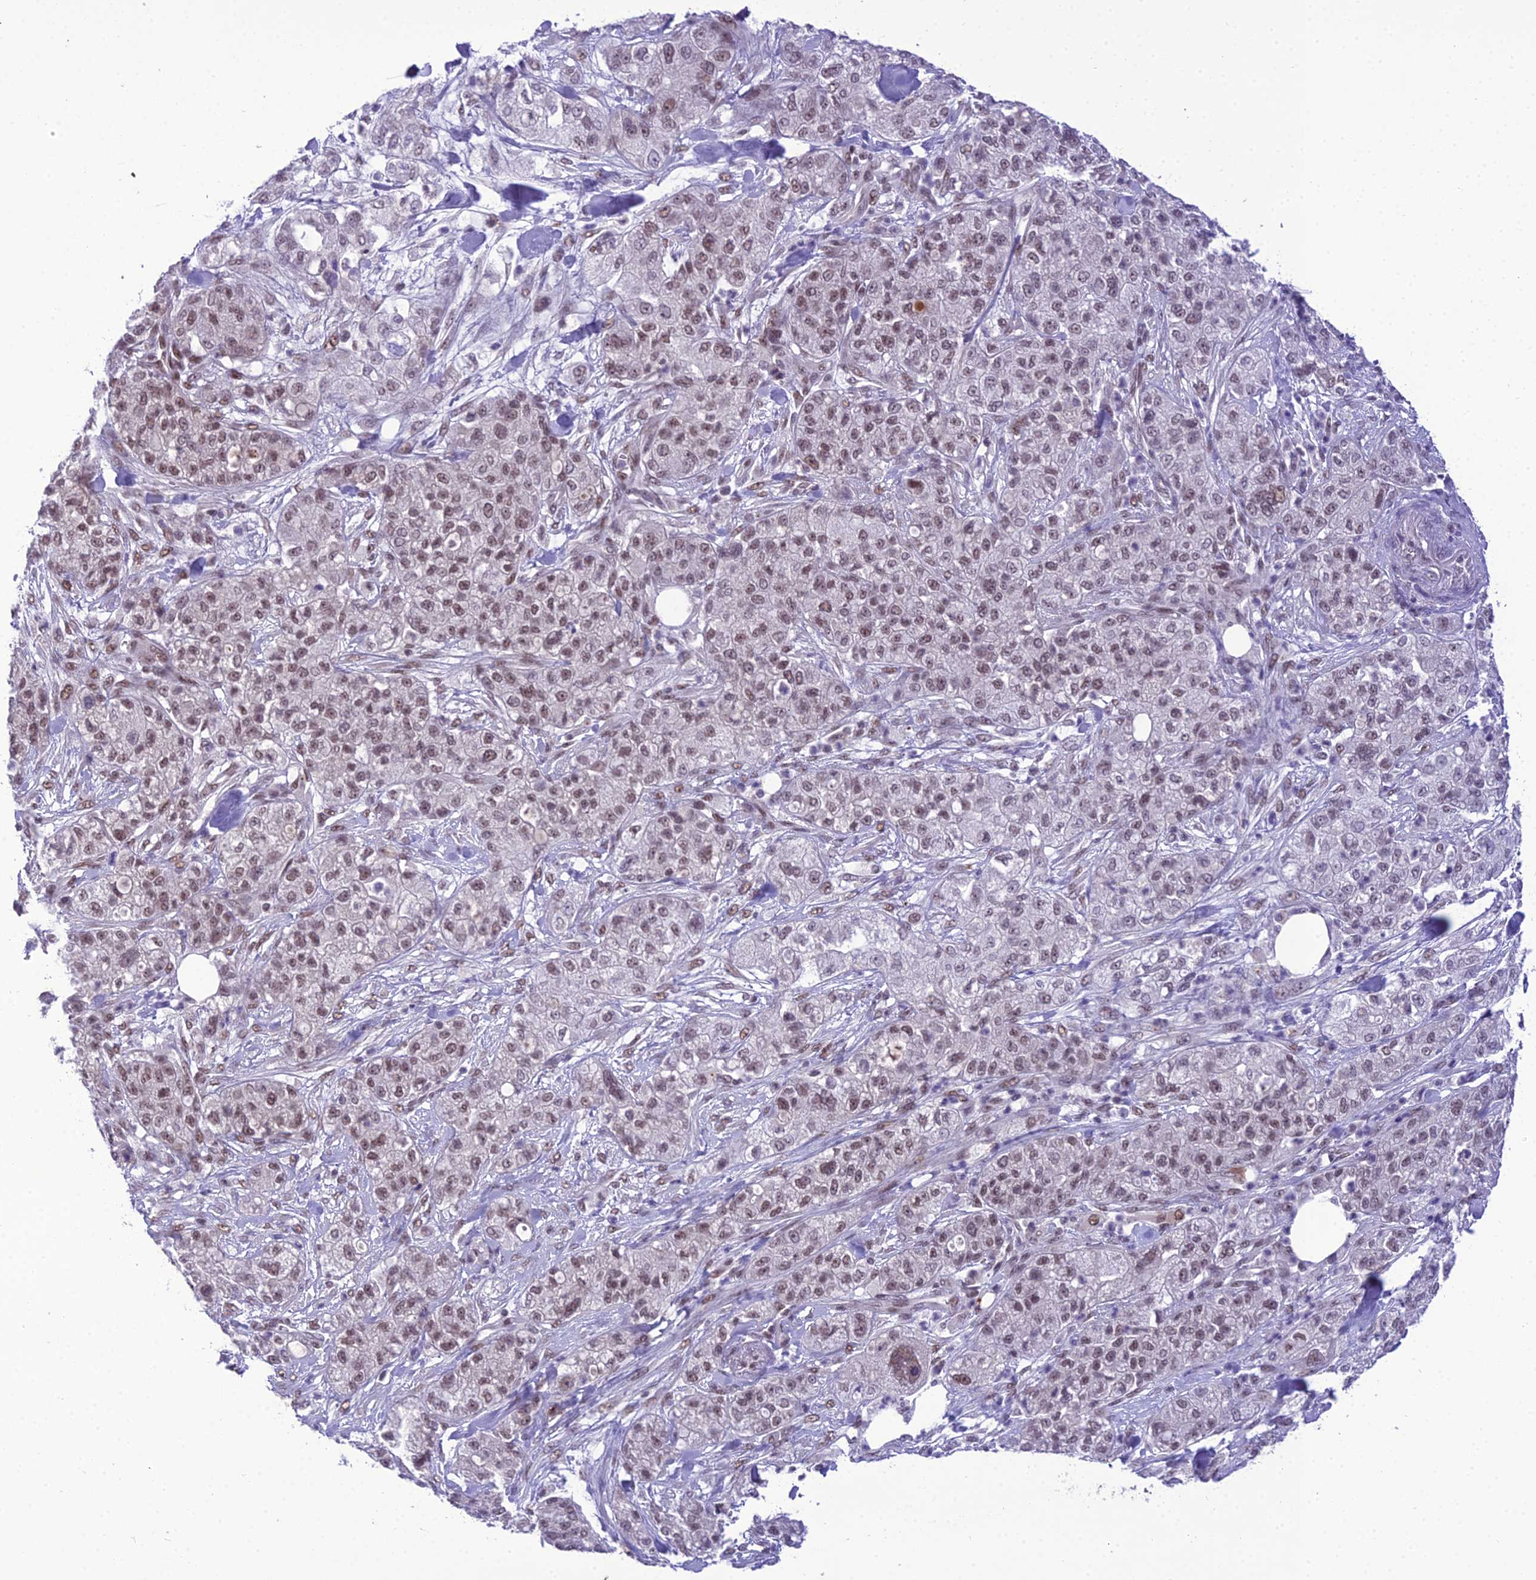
{"staining": {"intensity": "moderate", "quantity": ">75%", "location": "nuclear"}, "tissue": "pancreatic cancer", "cell_type": "Tumor cells", "image_type": "cancer", "snomed": [{"axis": "morphology", "description": "Adenocarcinoma, NOS"}, {"axis": "topography", "description": "Pancreas"}], "caption": "Tumor cells reveal medium levels of moderate nuclear staining in about >75% of cells in human adenocarcinoma (pancreatic). (Brightfield microscopy of DAB IHC at high magnification).", "gene": "SH3RF3", "patient": {"sex": "female", "age": 78}}